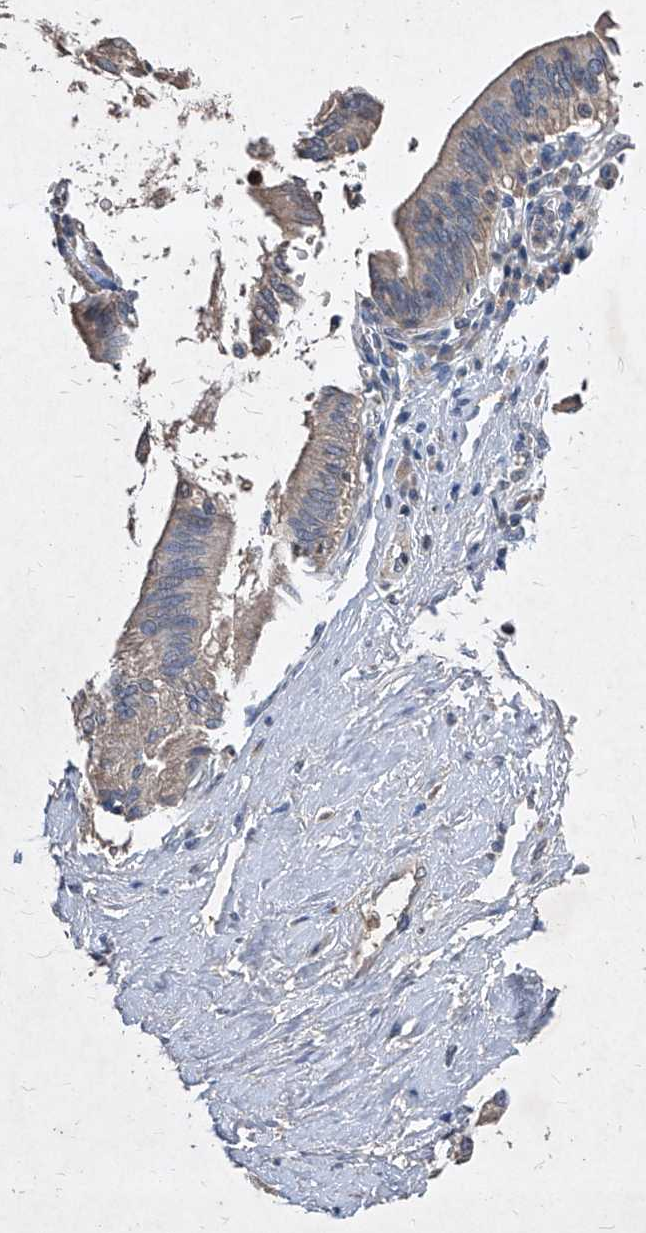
{"staining": {"intensity": "weak", "quantity": ">75%", "location": "cytoplasmic/membranous"}, "tissue": "pancreatic cancer", "cell_type": "Tumor cells", "image_type": "cancer", "snomed": [{"axis": "morphology", "description": "Adenocarcinoma, NOS"}, {"axis": "topography", "description": "Pancreas"}], "caption": "Immunohistochemistry (IHC) of human pancreatic cancer reveals low levels of weak cytoplasmic/membranous staining in about >75% of tumor cells.", "gene": "SYNGR1", "patient": {"sex": "female", "age": 73}}